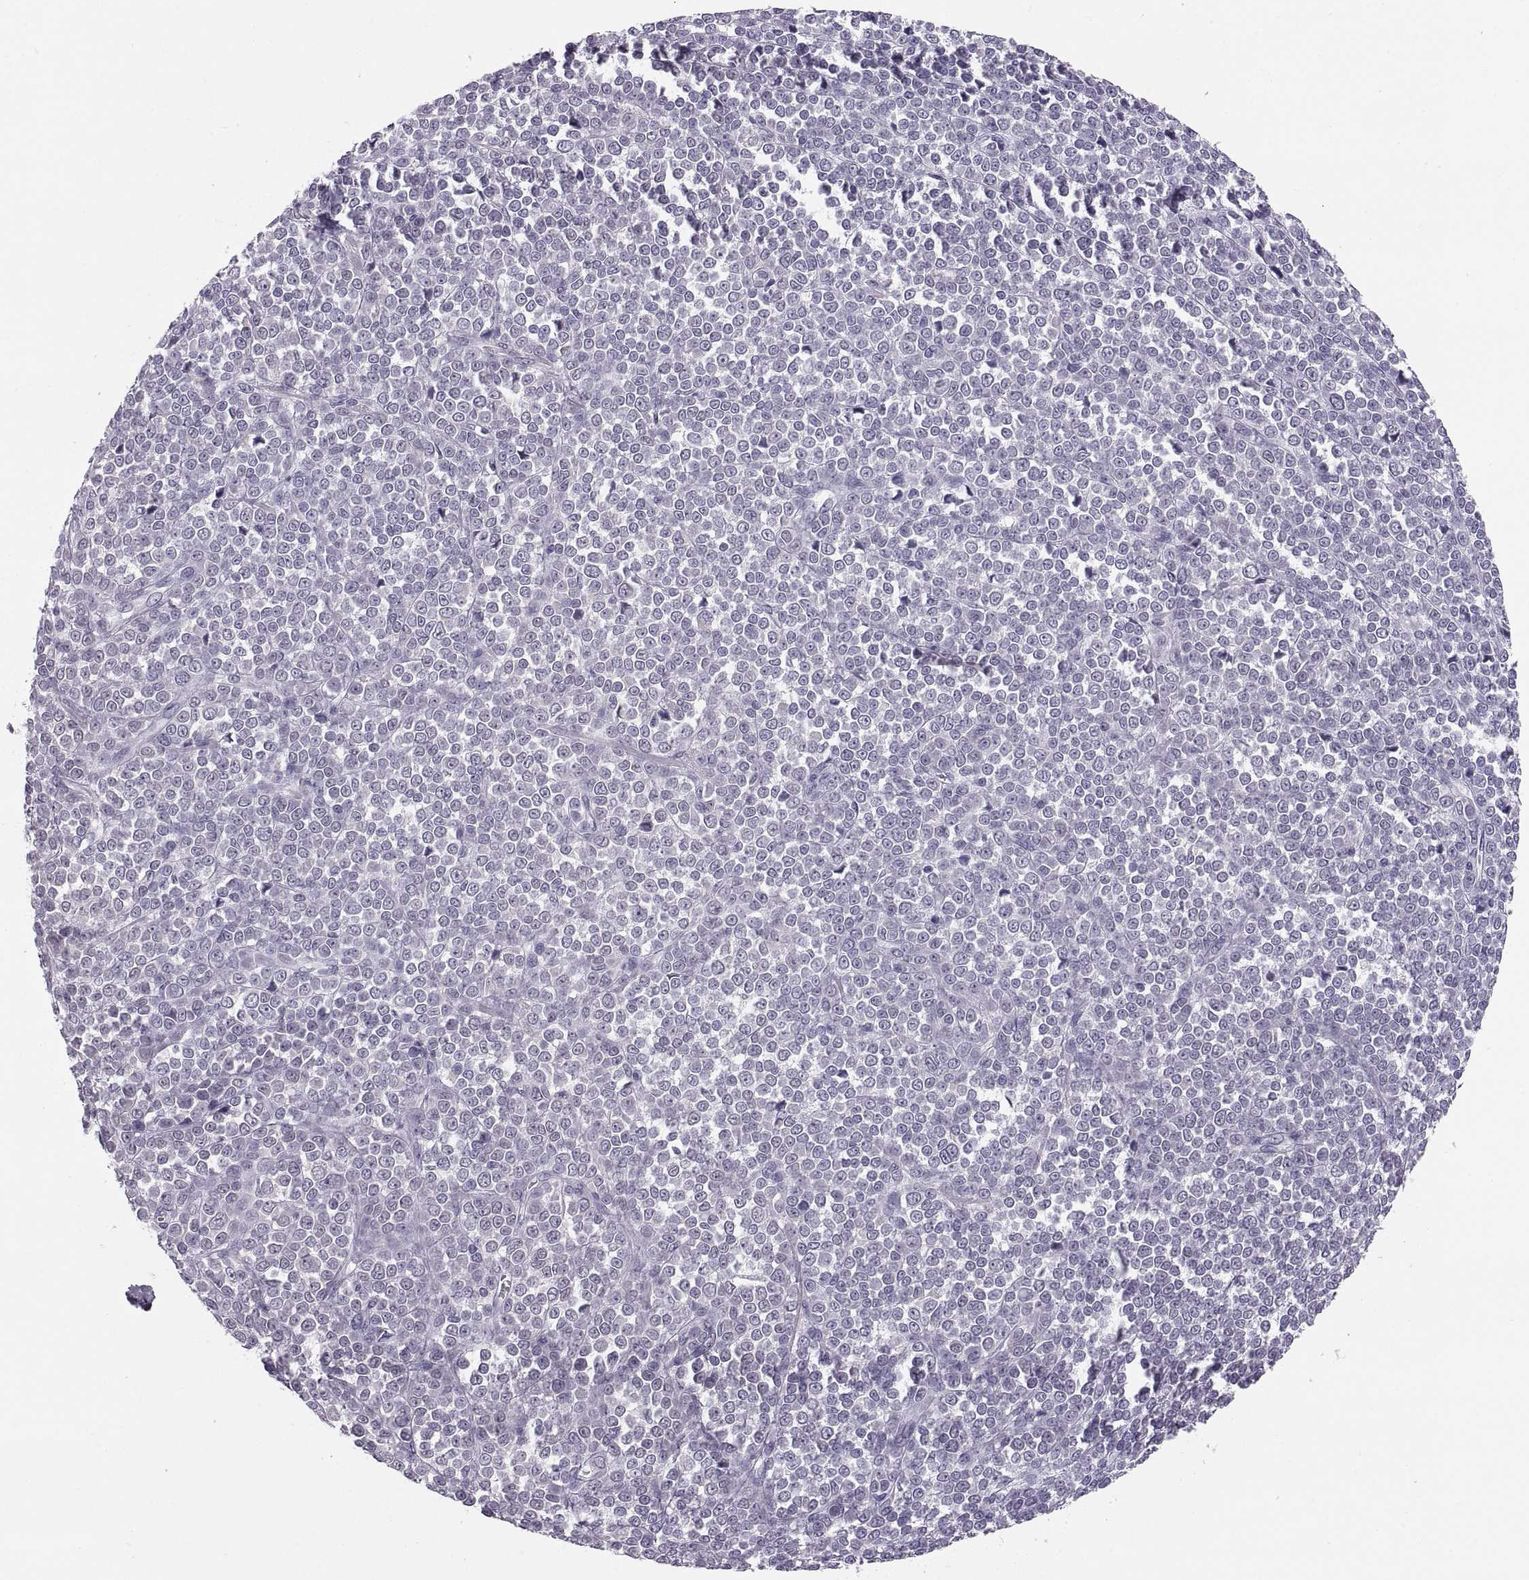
{"staining": {"intensity": "negative", "quantity": "none", "location": "none"}, "tissue": "melanoma", "cell_type": "Tumor cells", "image_type": "cancer", "snomed": [{"axis": "morphology", "description": "Malignant melanoma, NOS"}, {"axis": "topography", "description": "Skin"}], "caption": "DAB immunohistochemical staining of malignant melanoma shows no significant expression in tumor cells.", "gene": "ADH6", "patient": {"sex": "female", "age": 95}}